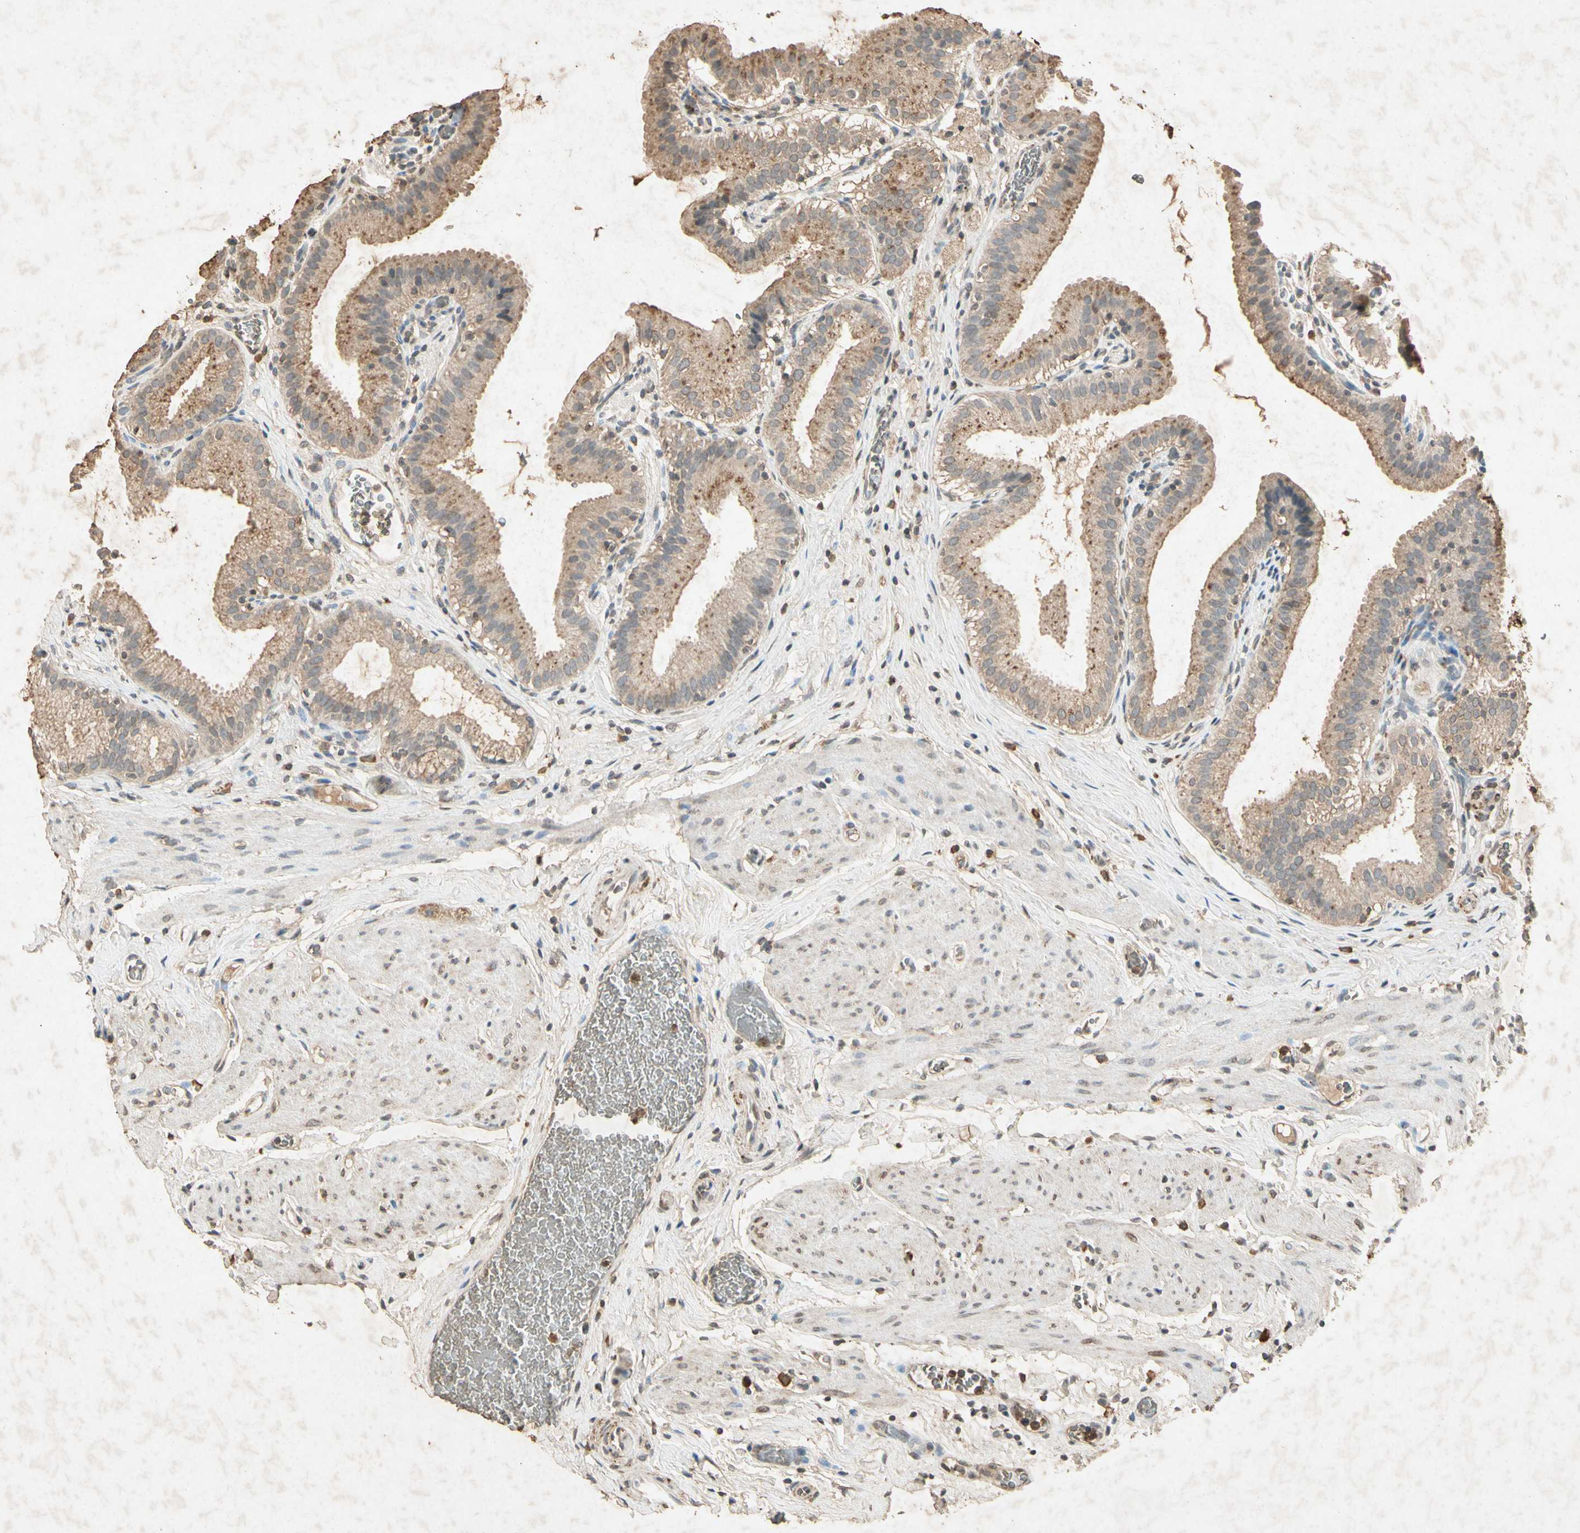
{"staining": {"intensity": "moderate", "quantity": ">75%", "location": "cytoplasmic/membranous"}, "tissue": "gallbladder", "cell_type": "Glandular cells", "image_type": "normal", "snomed": [{"axis": "morphology", "description": "Normal tissue, NOS"}, {"axis": "topography", "description": "Gallbladder"}], "caption": "This image shows IHC staining of benign gallbladder, with medium moderate cytoplasmic/membranous staining in about >75% of glandular cells.", "gene": "MSRB1", "patient": {"sex": "male", "age": 54}}